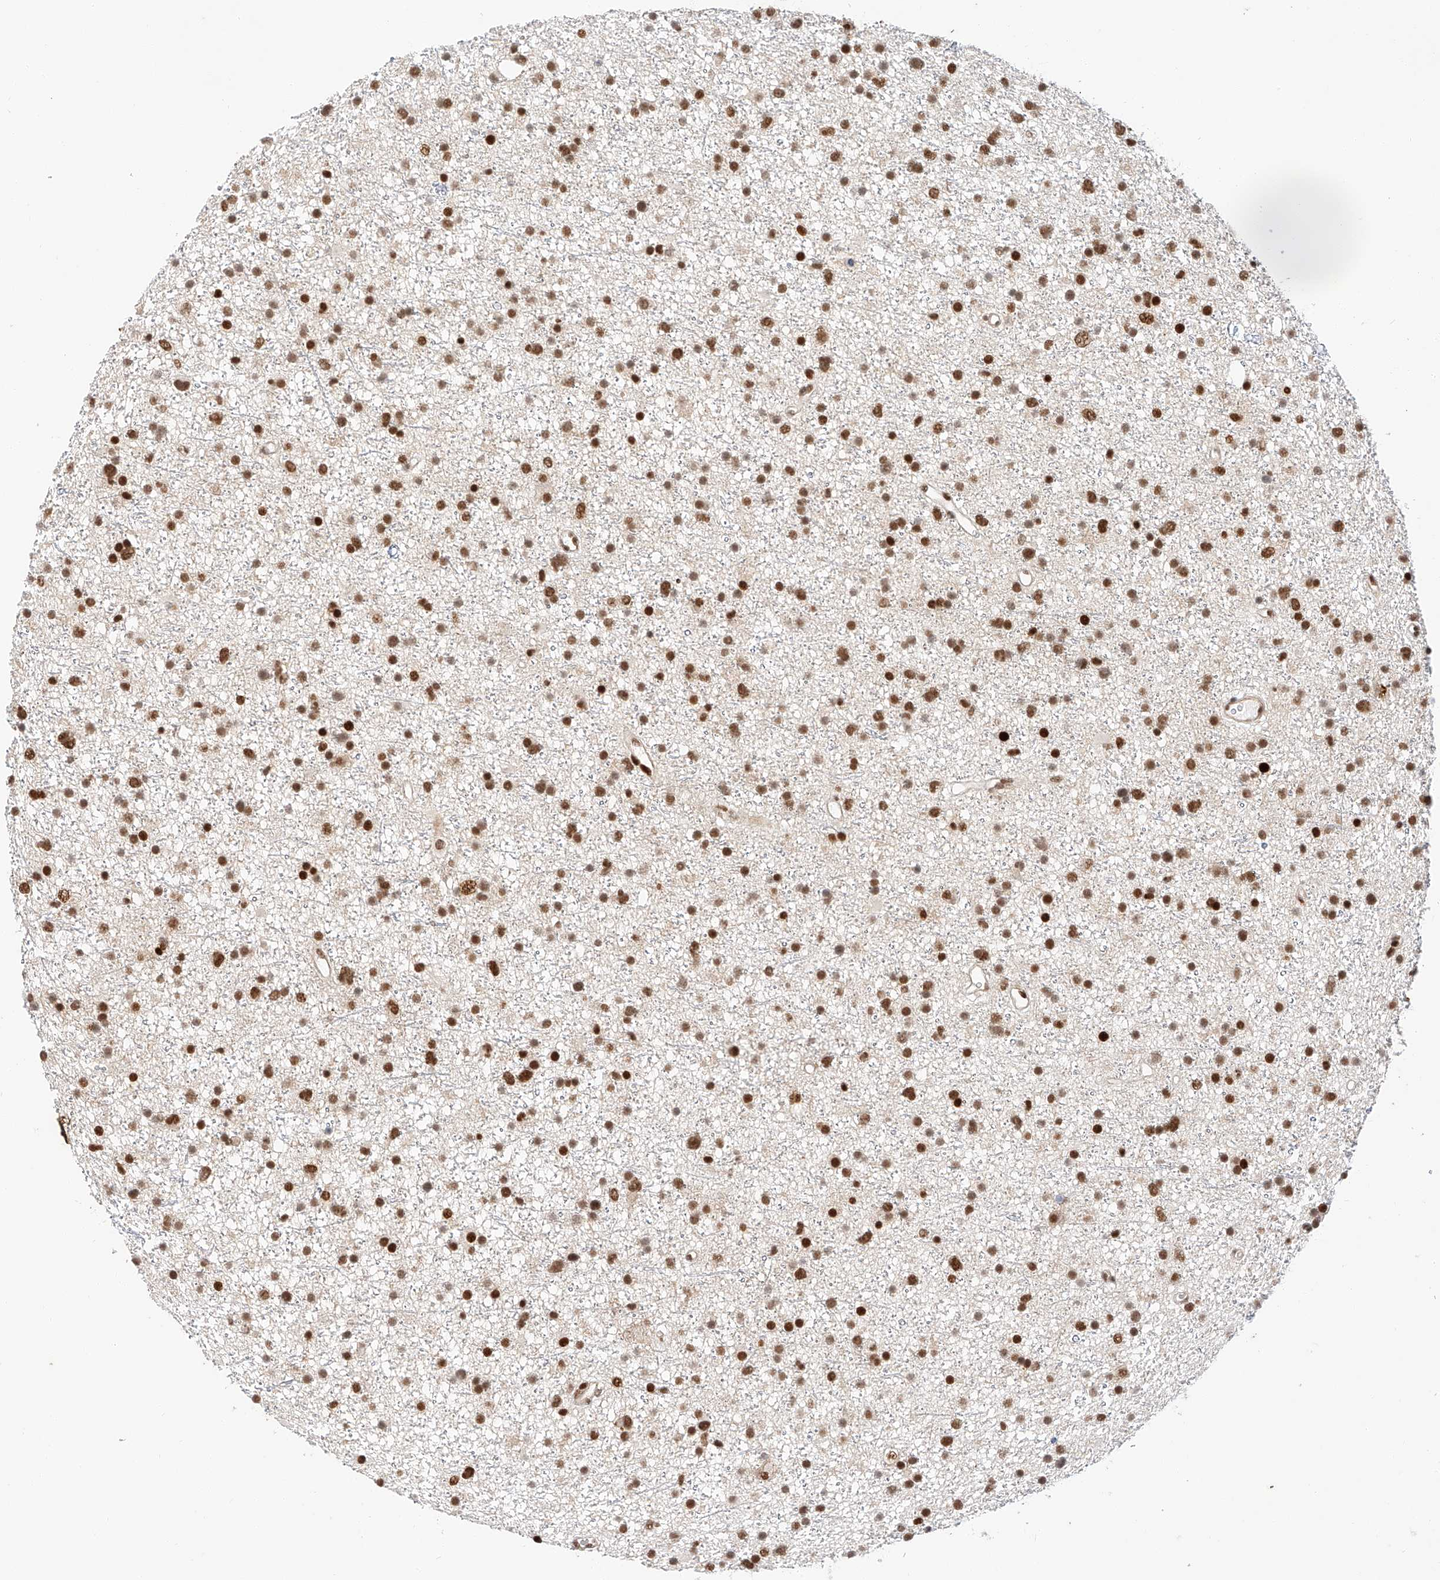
{"staining": {"intensity": "moderate", "quantity": ">75%", "location": "nuclear"}, "tissue": "glioma", "cell_type": "Tumor cells", "image_type": "cancer", "snomed": [{"axis": "morphology", "description": "Glioma, malignant, Low grade"}, {"axis": "topography", "description": "Cerebral cortex"}], "caption": "DAB (3,3'-diaminobenzidine) immunohistochemical staining of human glioma exhibits moderate nuclear protein expression in about >75% of tumor cells.", "gene": "HDAC9", "patient": {"sex": "female", "age": 39}}